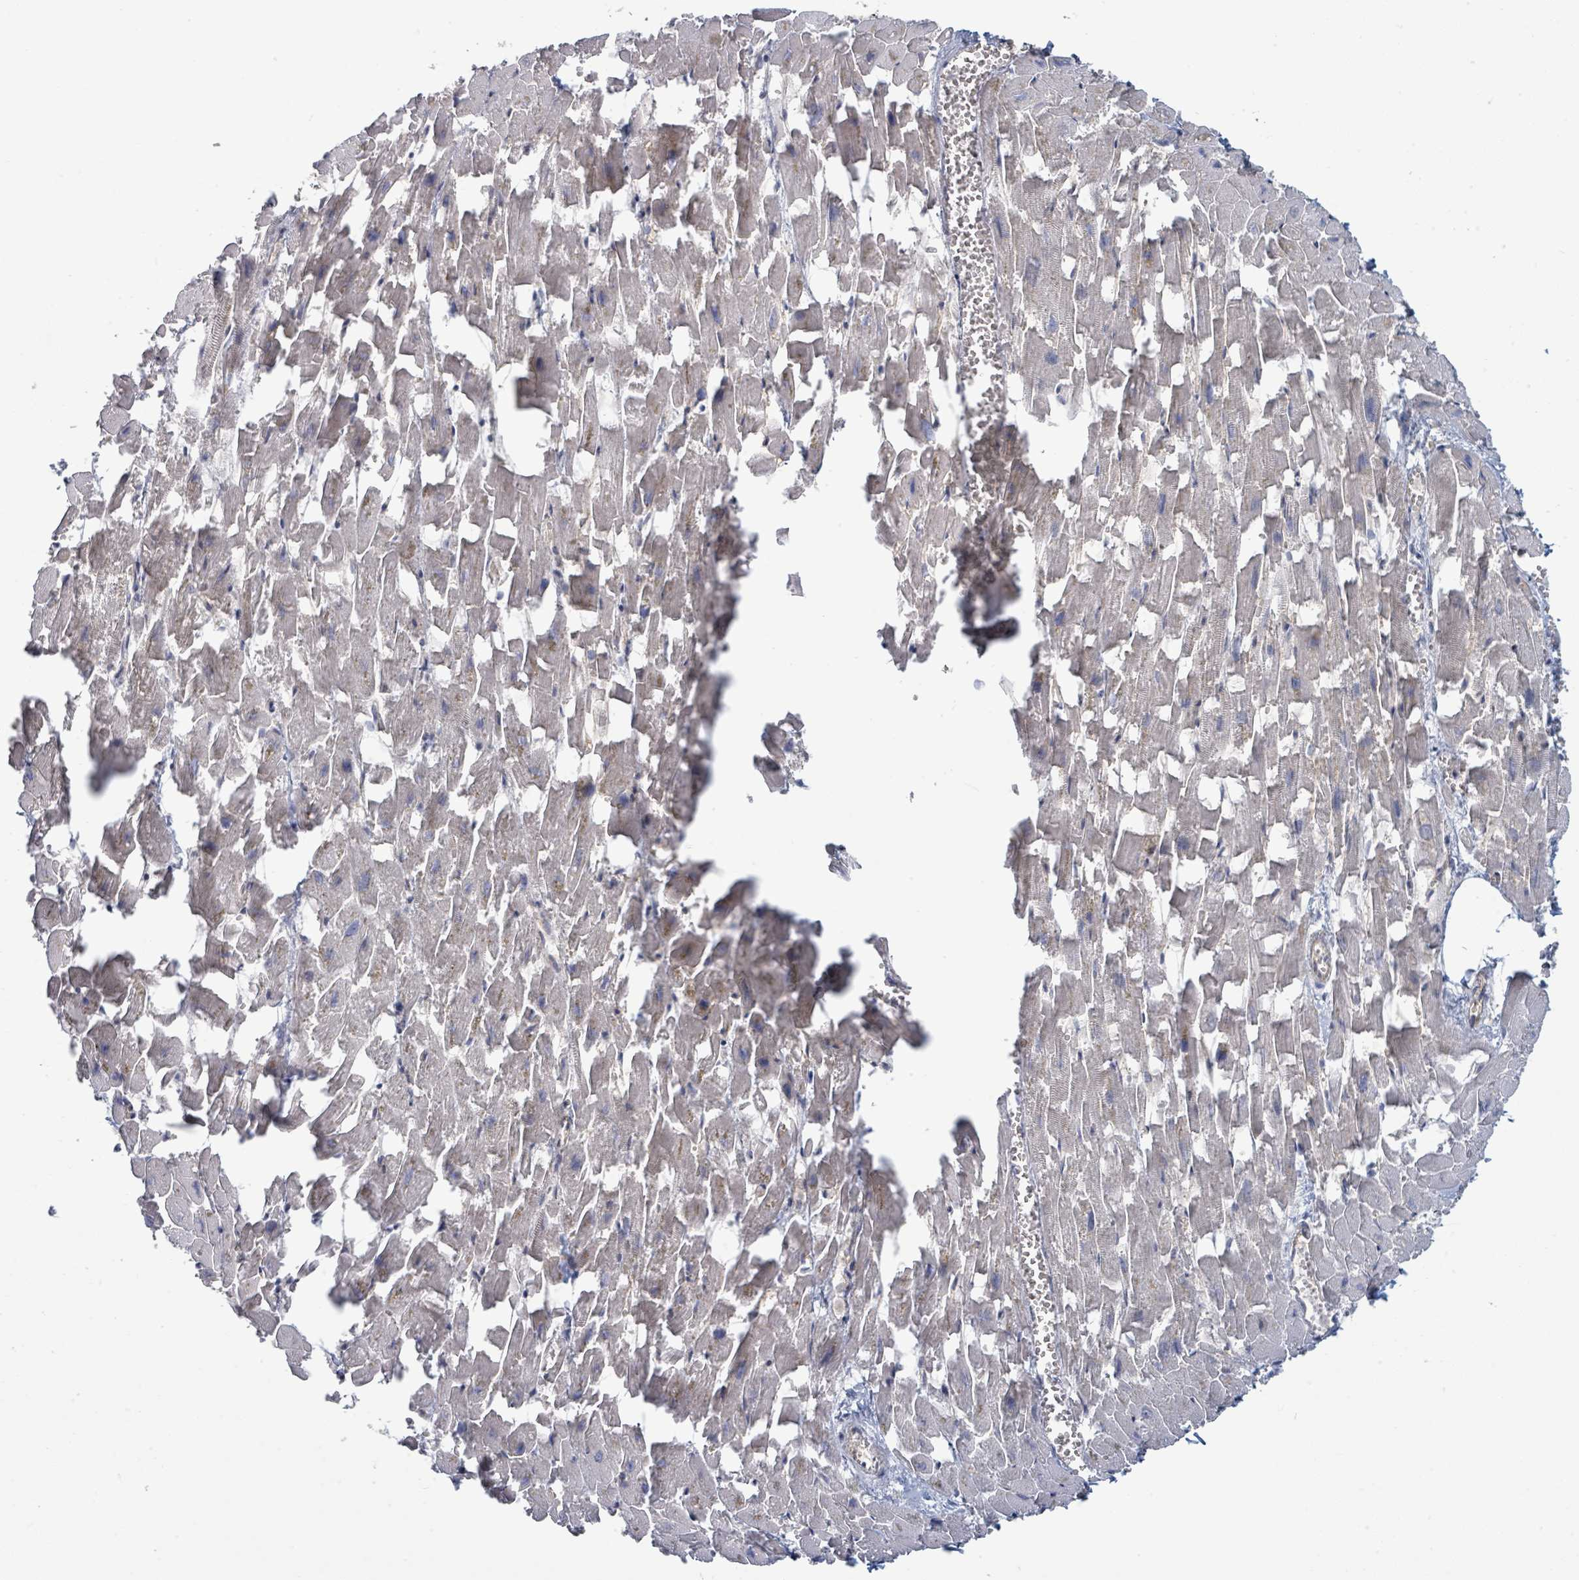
{"staining": {"intensity": "negative", "quantity": "none", "location": "none"}, "tissue": "heart muscle", "cell_type": "Cardiomyocytes", "image_type": "normal", "snomed": [{"axis": "morphology", "description": "Normal tissue, NOS"}, {"axis": "topography", "description": "Heart"}], "caption": "High magnification brightfield microscopy of unremarkable heart muscle stained with DAB (3,3'-diaminobenzidine) (brown) and counterstained with hematoxylin (blue): cardiomyocytes show no significant staining.", "gene": "TNFRSF14", "patient": {"sex": "female", "age": 64}}